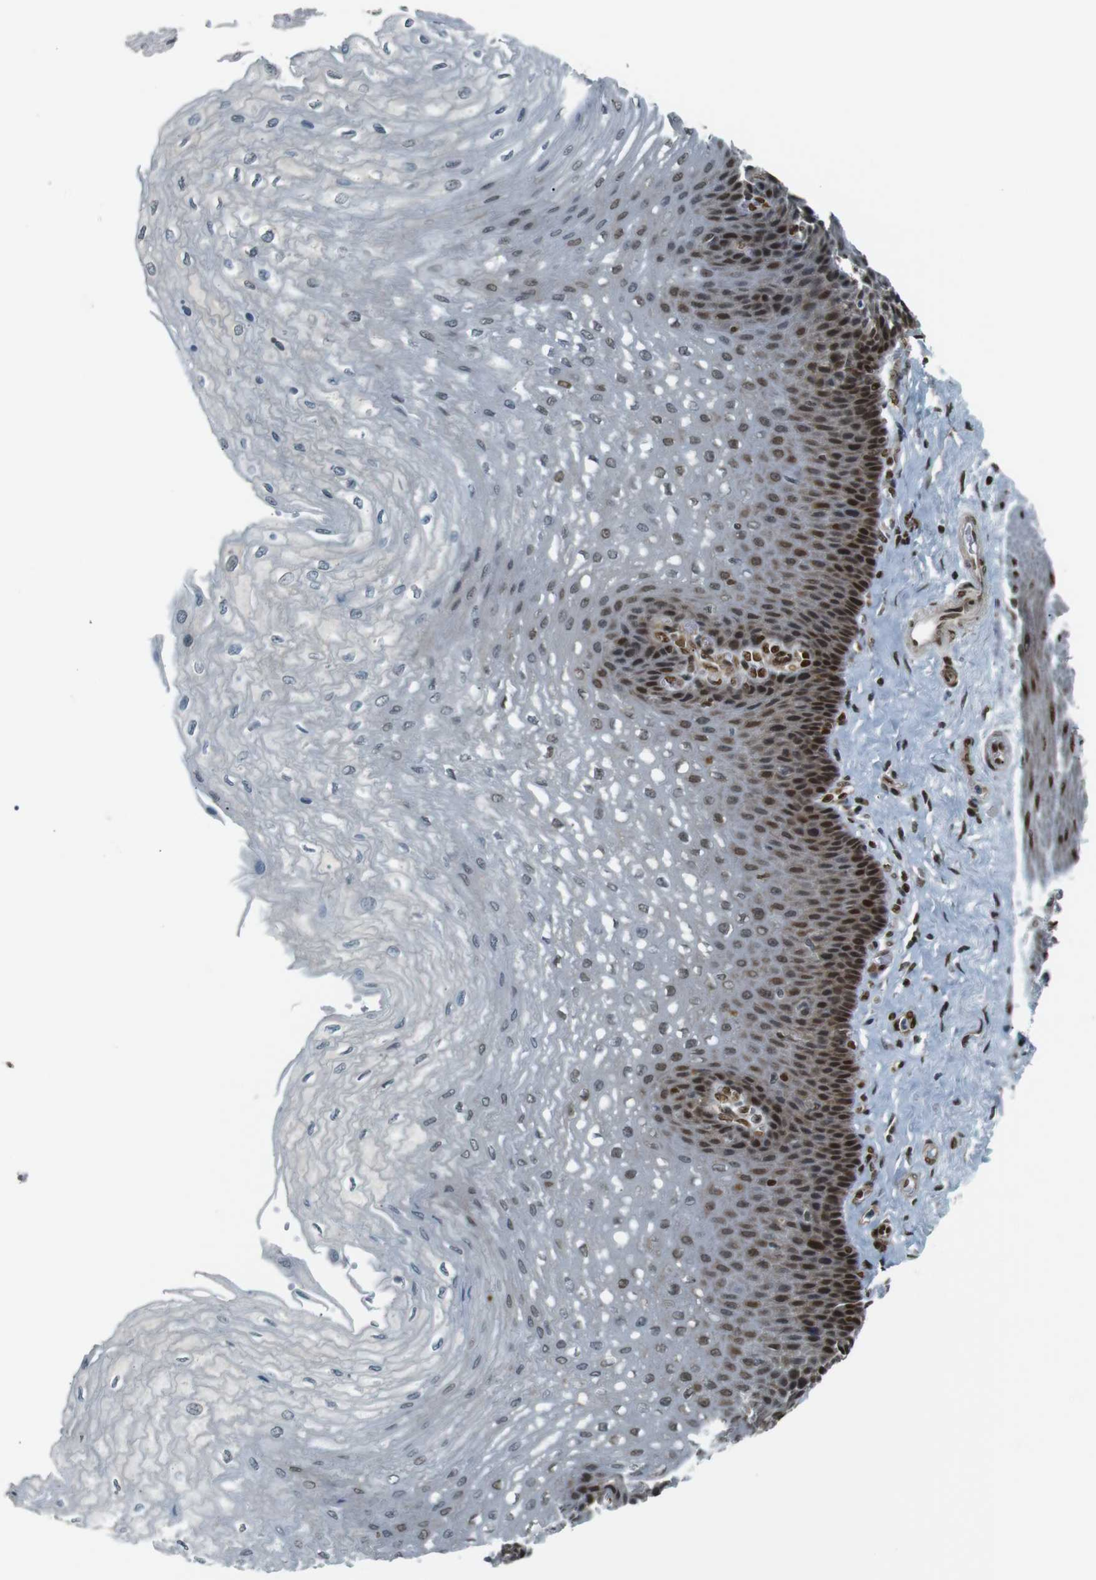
{"staining": {"intensity": "strong", "quantity": ">75%", "location": "nuclear"}, "tissue": "esophagus", "cell_type": "Squamous epithelial cells", "image_type": "normal", "snomed": [{"axis": "morphology", "description": "Normal tissue, NOS"}, {"axis": "topography", "description": "Esophagus"}], "caption": "Esophagus stained with DAB IHC exhibits high levels of strong nuclear expression in approximately >75% of squamous epithelial cells.", "gene": "NHEJ1", "patient": {"sex": "female", "age": 72}}